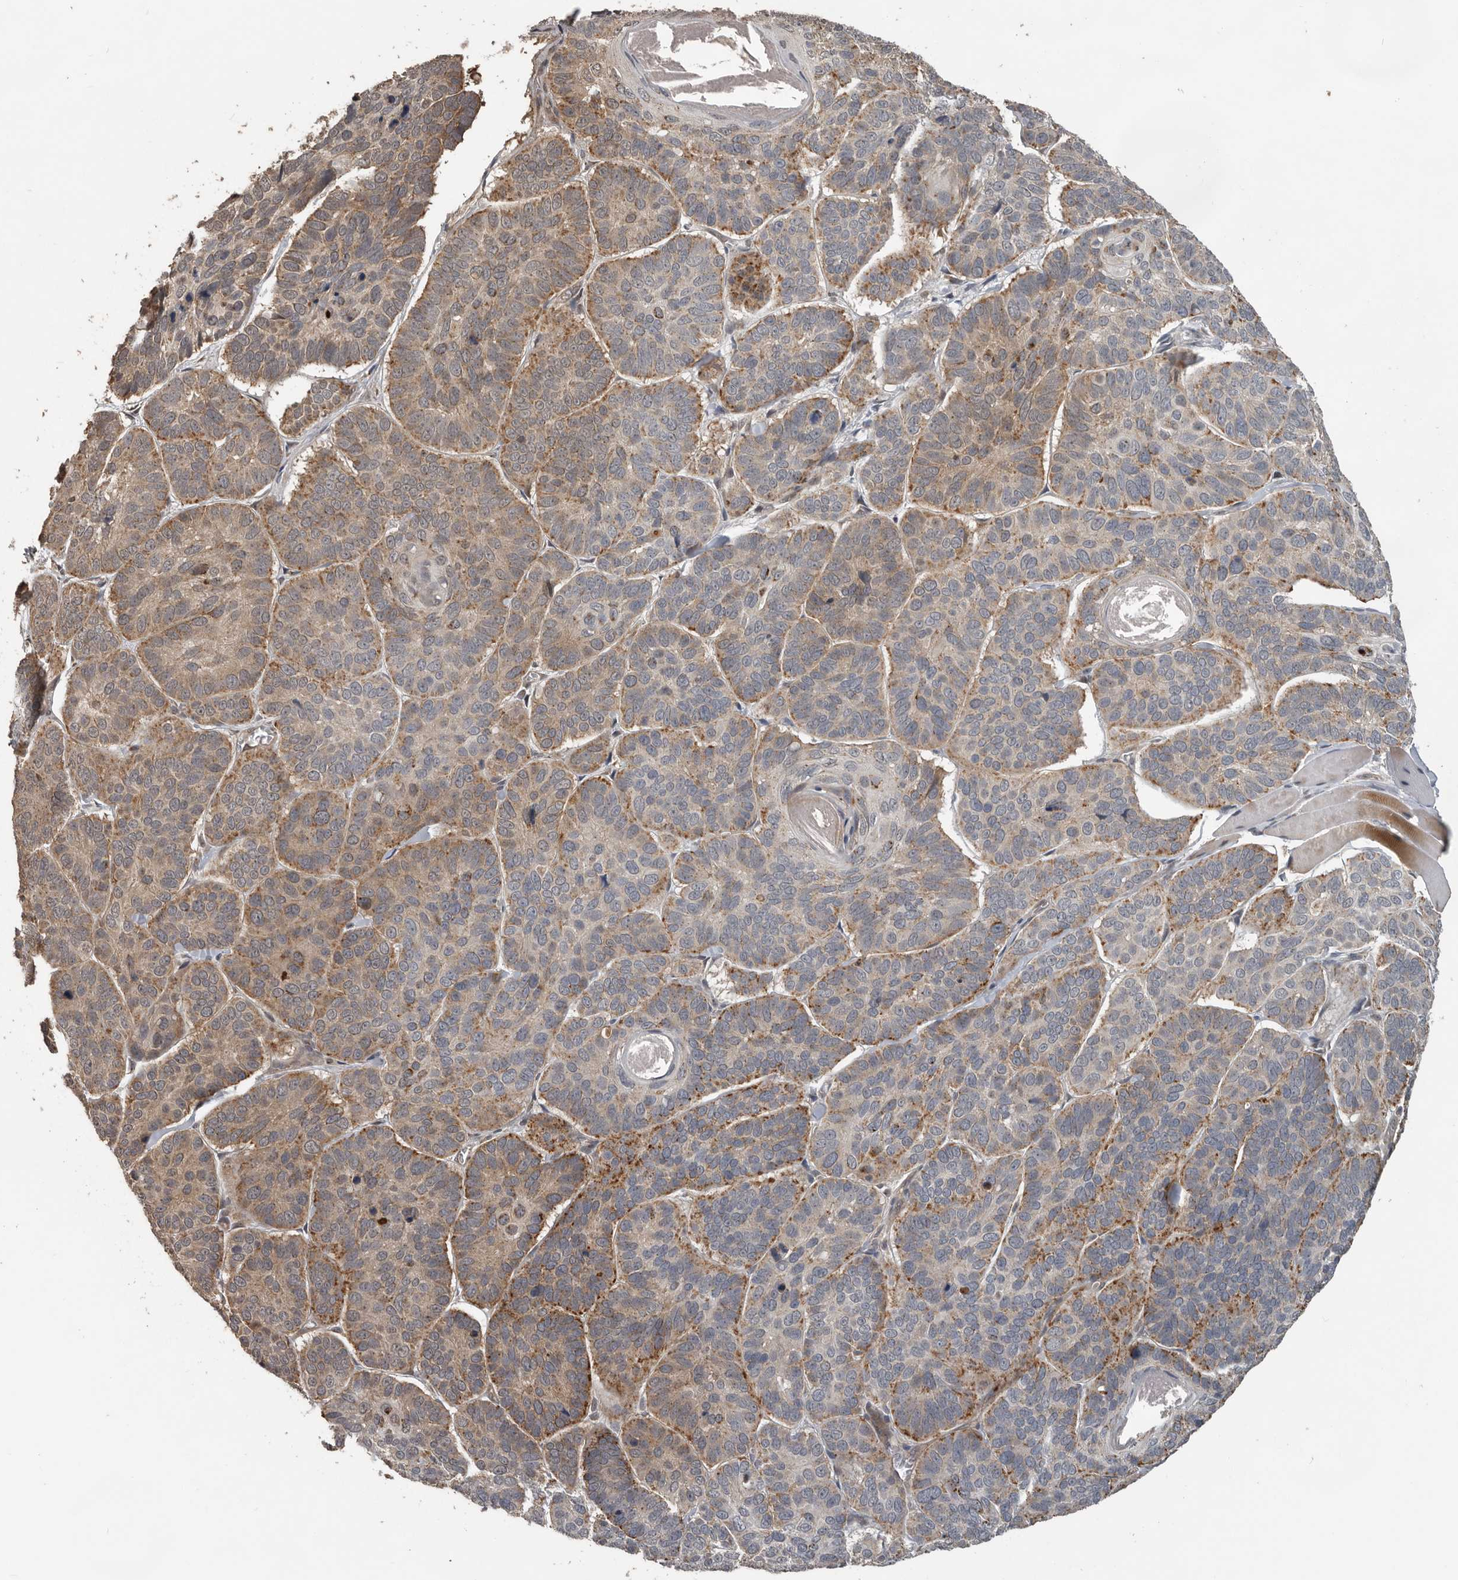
{"staining": {"intensity": "moderate", "quantity": "25%-75%", "location": "cytoplasmic/membranous"}, "tissue": "skin cancer", "cell_type": "Tumor cells", "image_type": "cancer", "snomed": [{"axis": "morphology", "description": "Basal cell carcinoma"}, {"axis": "topography", "description": "Skin"}], "caption": "IHC histopathology image of neoplastic tissue: skin basal cell carcinoma stained using IHC exhibits medium levels of moderate protein expression localized specifically in the cytoplasmic/membranous of tumor cells, appearing as a cytoplasmic/membranous brown color.", "gene": "CEP350", "patient": {"sex": "male", "age": 62}}